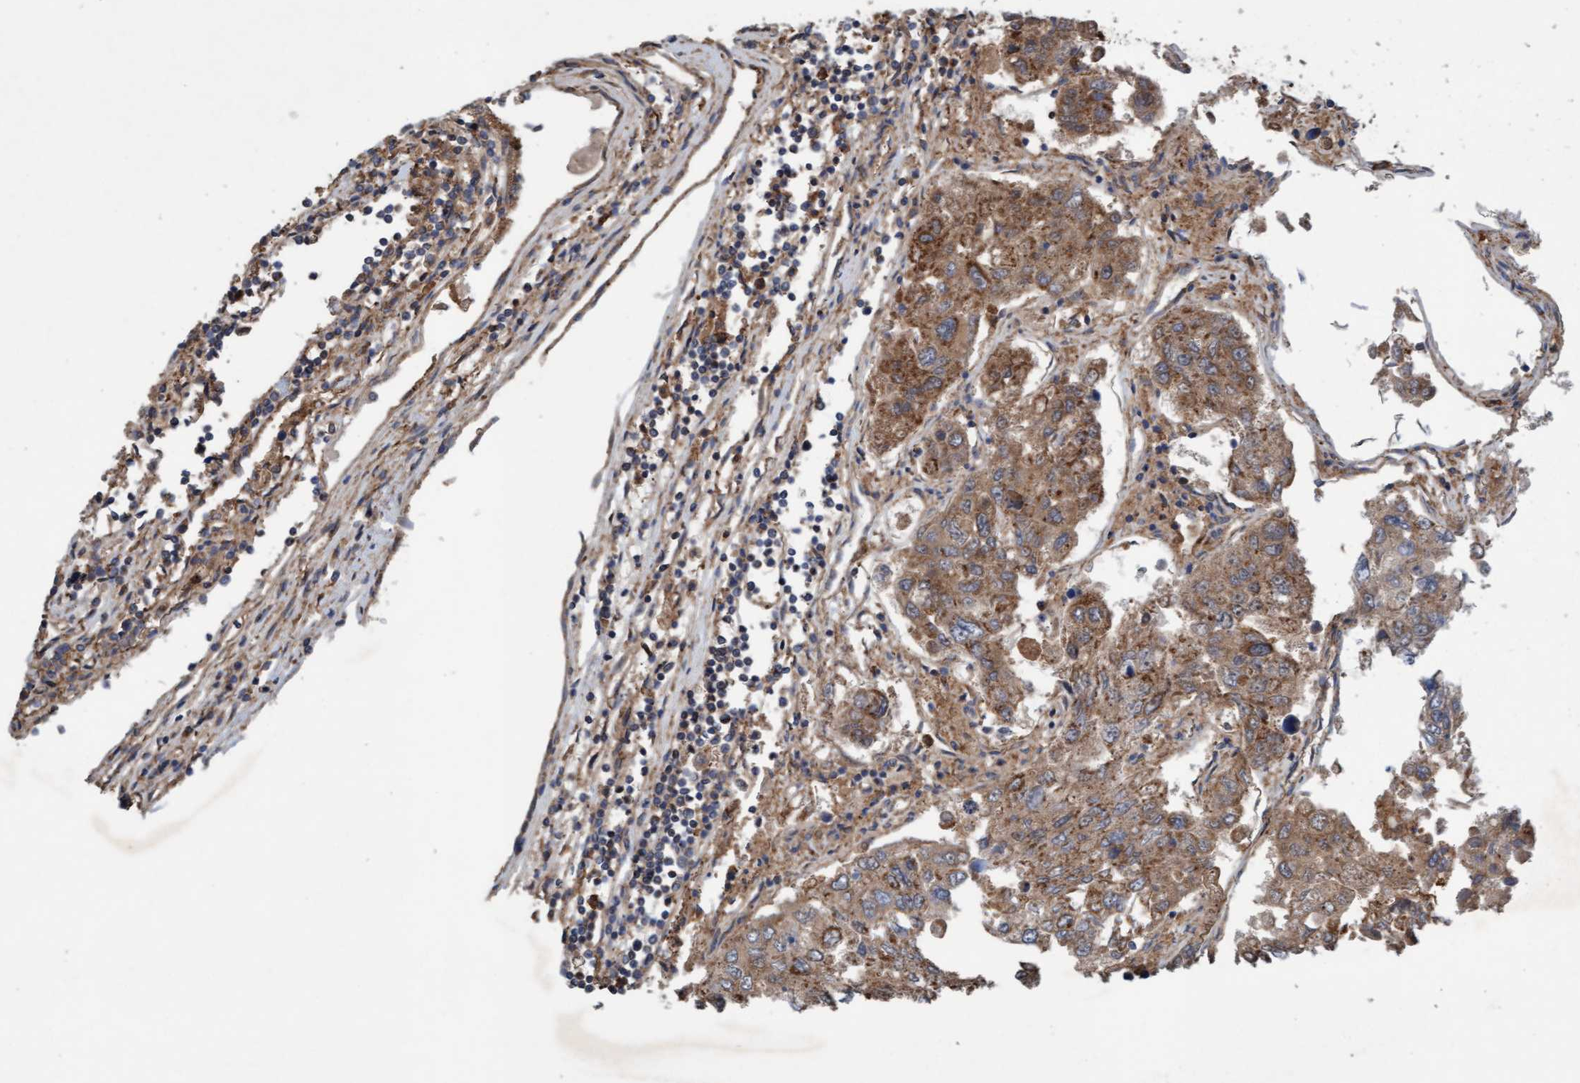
{"staining": {"intensity": "moderate", "quantity": ">75%", "location": "cytoplasmic/membranous"}, "tissue": "urothelial cancer", "cell_type": "Tumor cells", "image_type": "cancer", "snomed": [{"axis": "morphology", "description": "Urothelial carcinoma, High grade"}, {"axis": "topography", "description": "Lymph node"}, {"axis": "topography", "description": "Urinary bladder"}], "caption": "About >75% of tumor cells in human high-grade urothelial carcinoma display moderate cytoplasmic/membranous protein staining as visualized by brown immunohistochemical staining.", "gene": "ERAL1", "patient": {"sex": "male", "age": 51}}